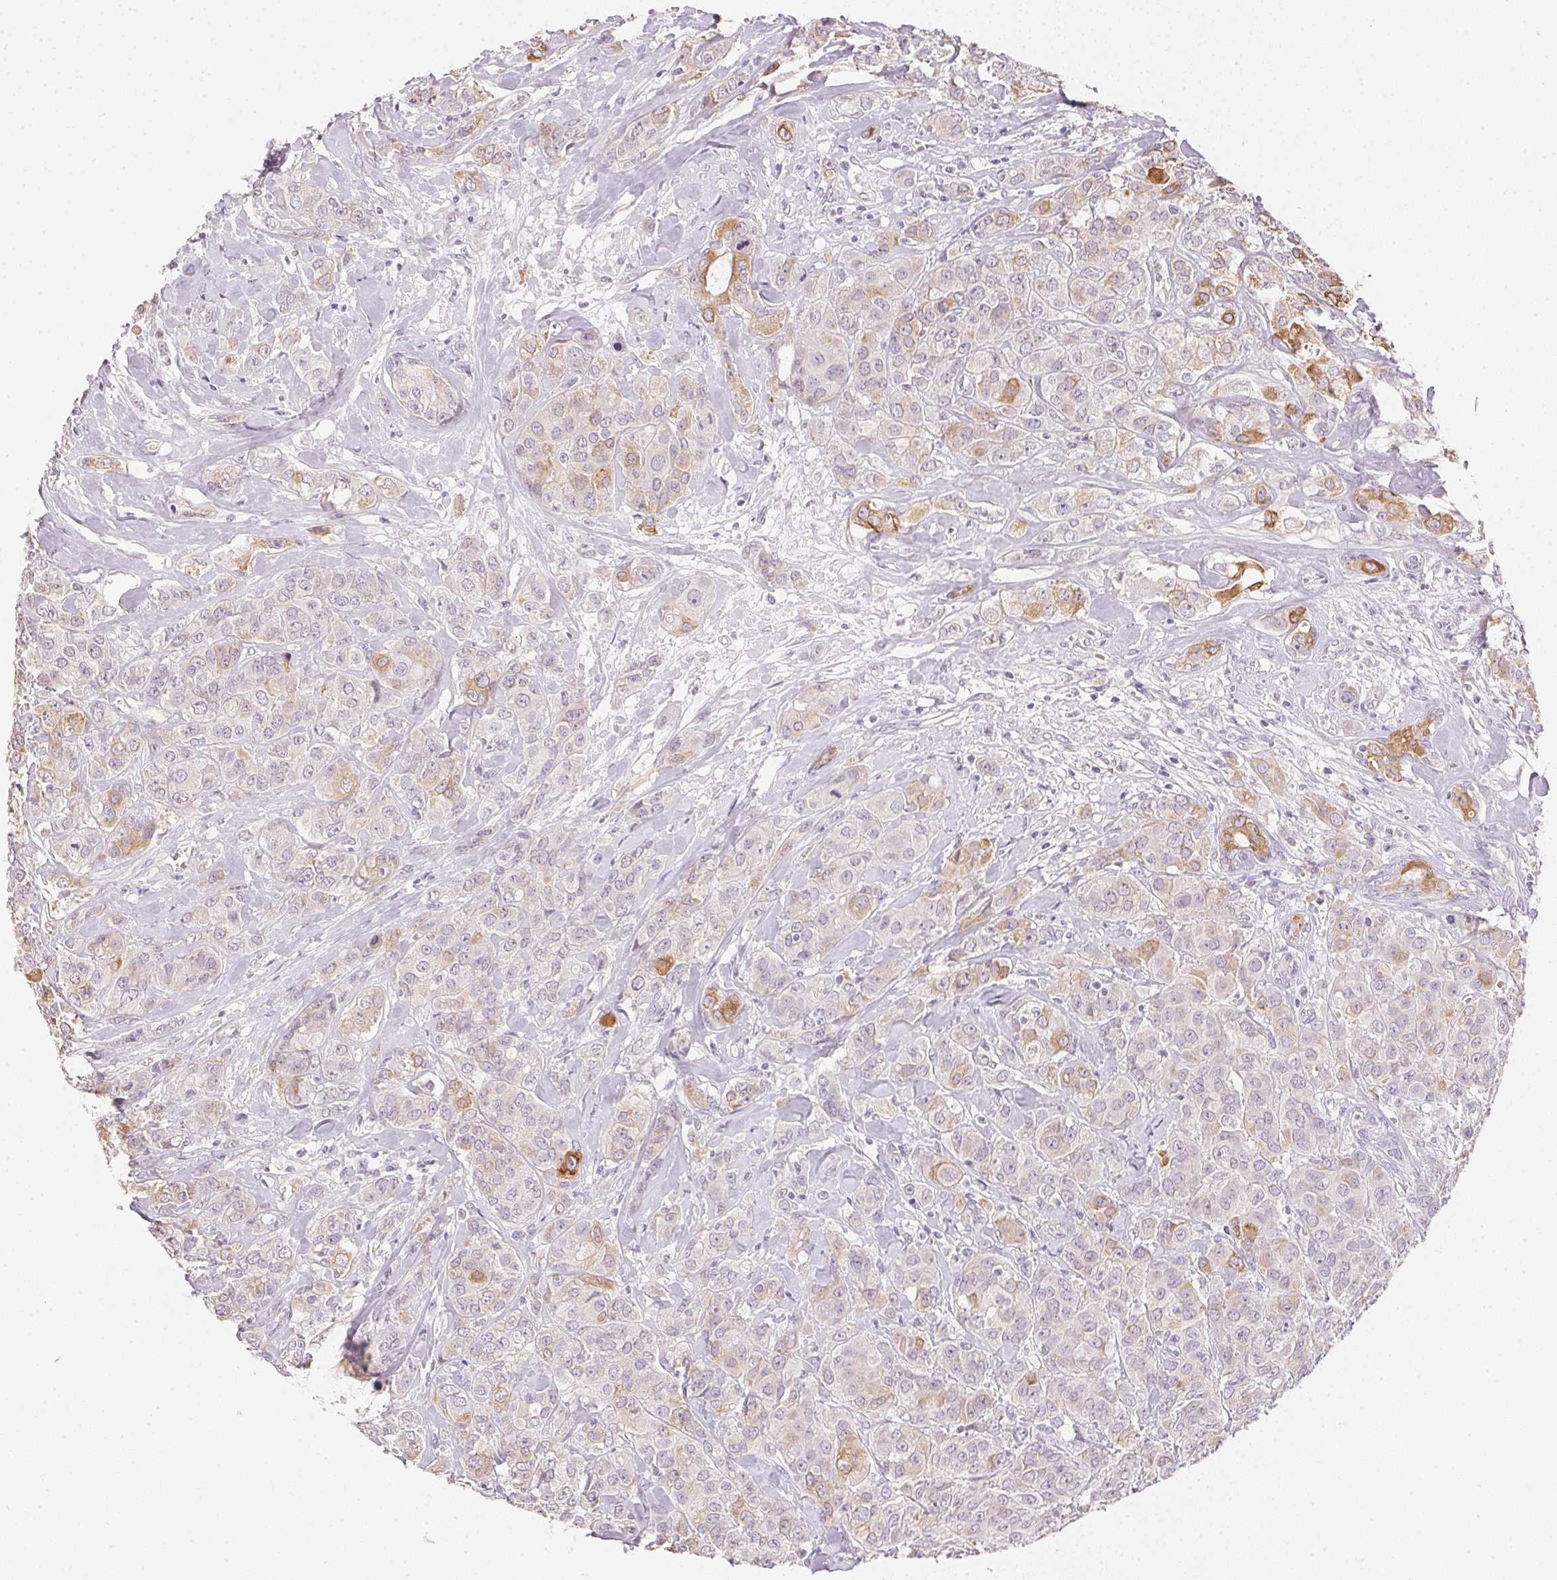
{"staining": {"intensity": "moderate", "quantity": "<25%", "location": "cytoplasmic/membranous"}, "tissue": "breast cancer", "cell_type": "Tumor cells", "image_type": "cancer", "snomed": [{"axis": "morphology", "description": "Normal tissue, NOS"}, {"axis": "morphology", "description": "Duct carcinoma"}, {"axis": "topography", "description": "Breast"}], "caption": "Protein staining exhibits moderate cytoplasmic/membranous staining in about <25% of tumor cells in infiltrating ductal carcinoma (breast).", "gene": "DHCR24", "patient": {"sex": "female", "age": 43}}